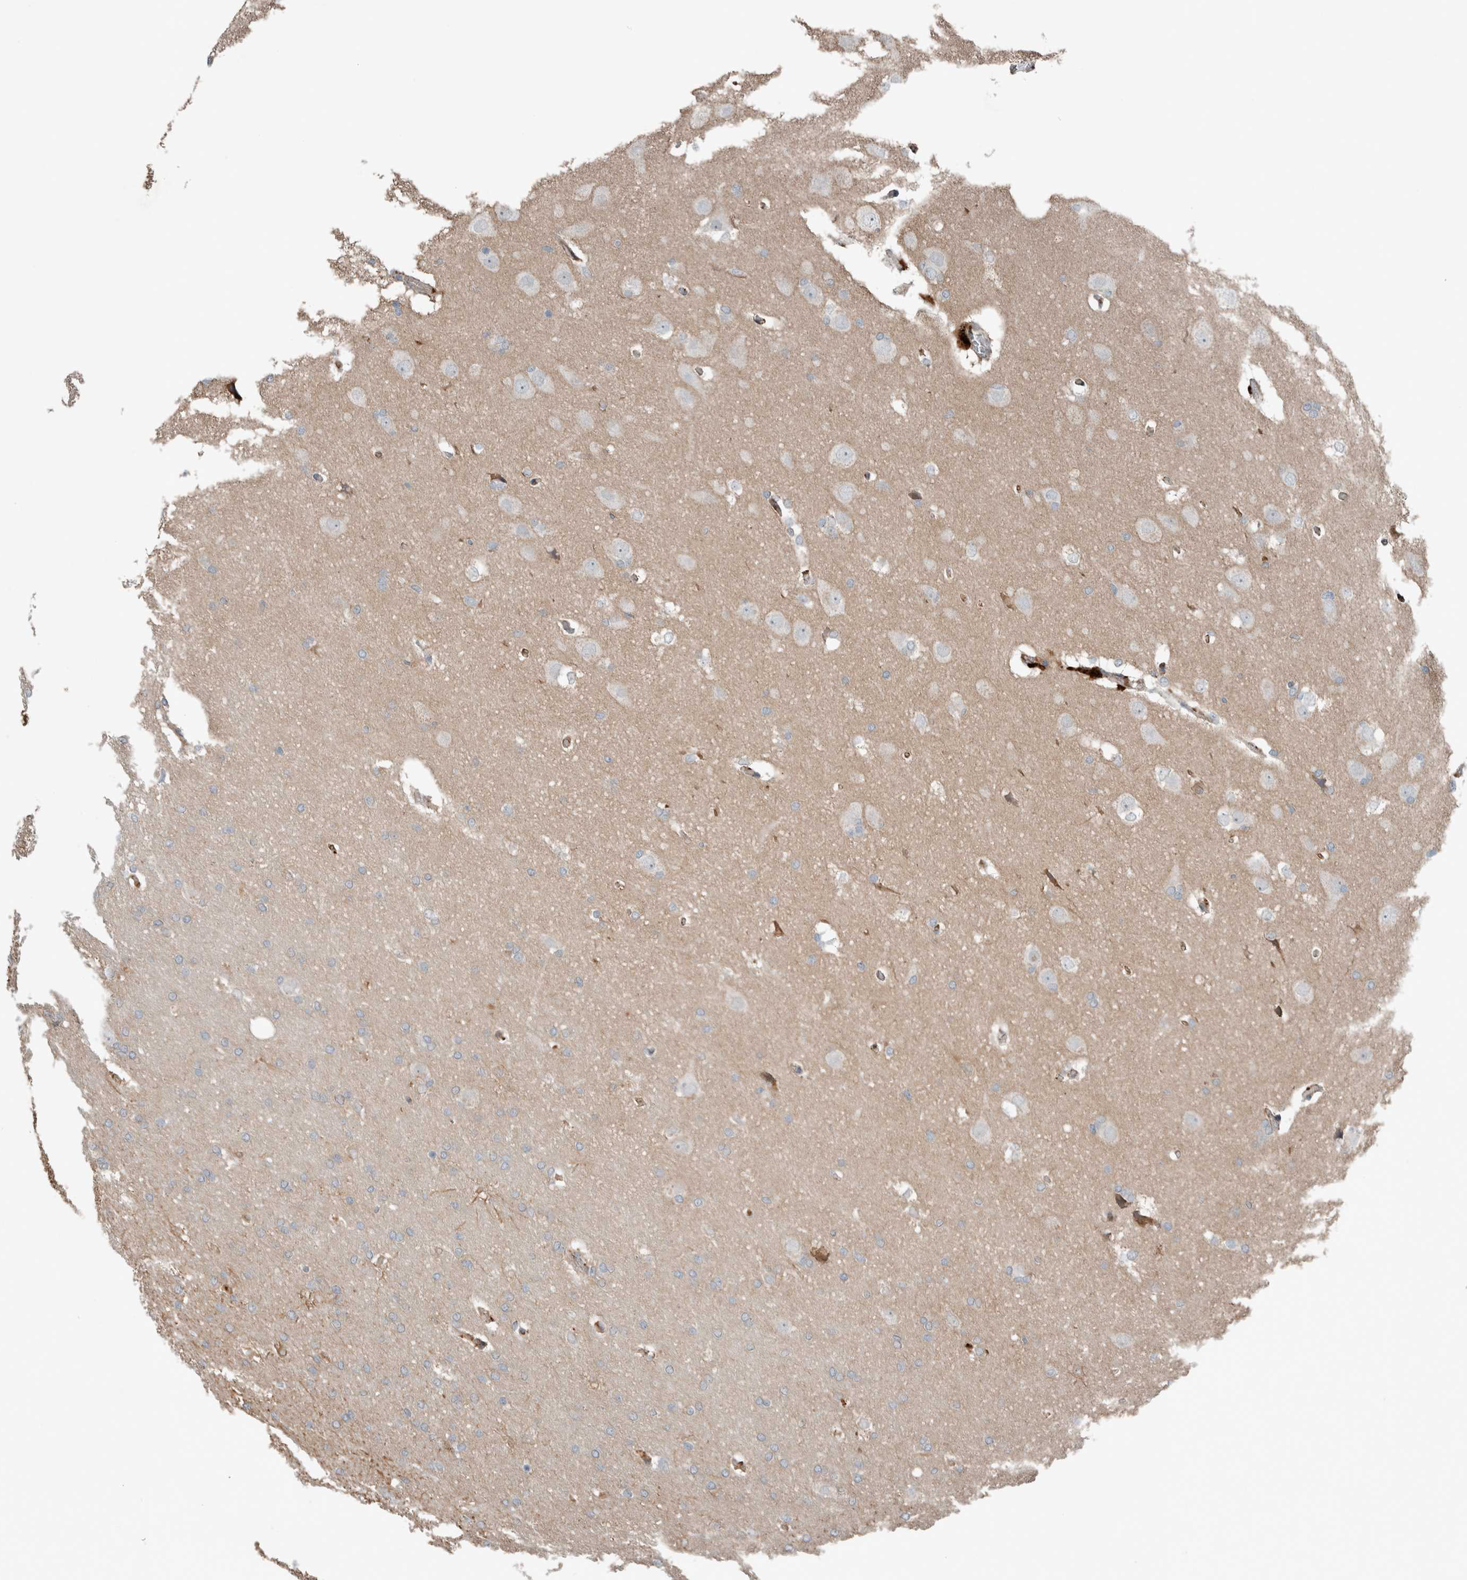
{"staining": {"intensity": "negative", "quantity": "none", "location": "none"}, "tissue": "glioma", "cell_type": "Tumor cells", "image_type": "cancer", "snomed": [{"axis": "morphology", "description": "Glioma, malignant, Low grade"}, {"axis": "topography", "description": "Brain"}], "caption": "The histopathology image reveals no staining of tumor cells in glioma. The staining is performed using DAB brown chromogen with nuclei counter-stained in using hematoxylin.", "gene": "USP34", "patient": {"sex": "female", "age": 37}}